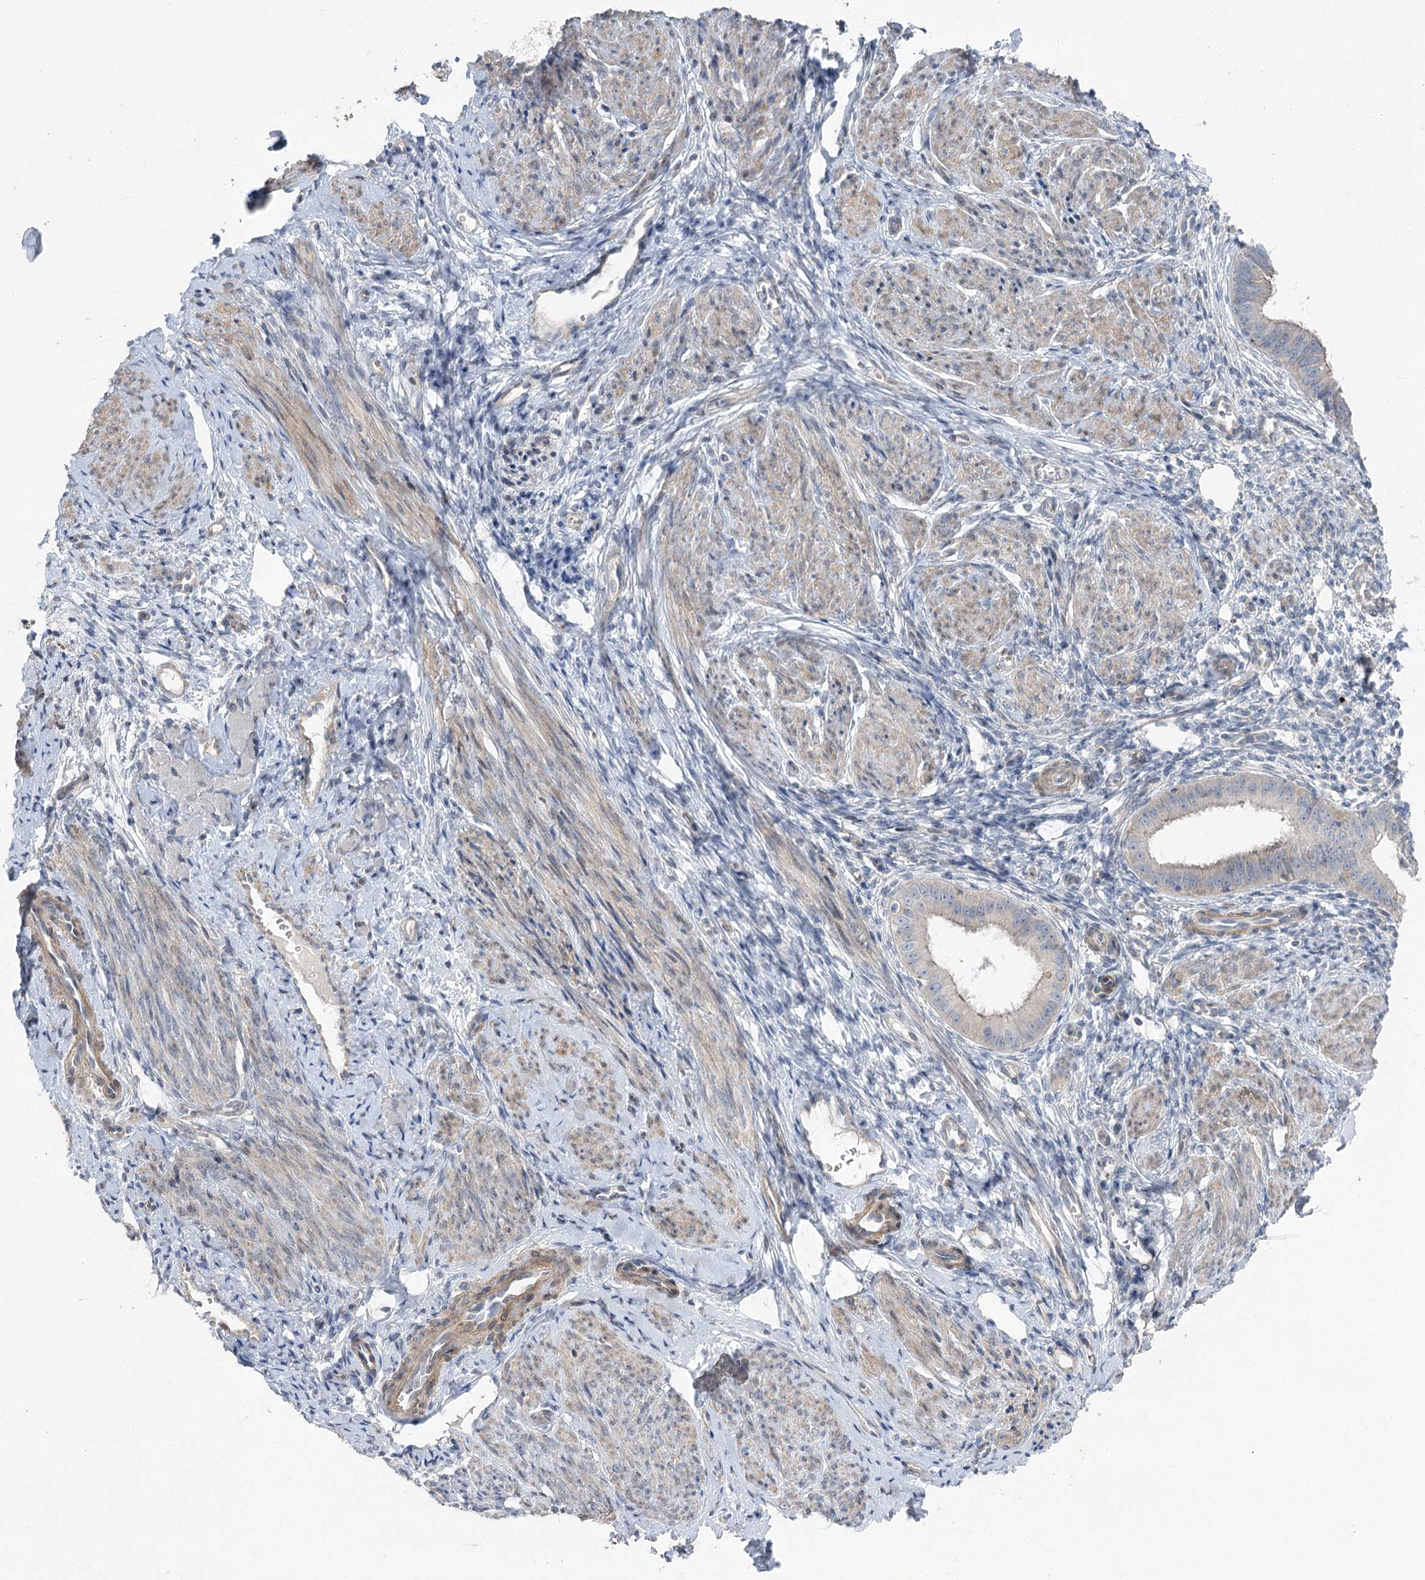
{"staining": {"intensity": "negative", "quantity": "none", "location": "none"}, "tissue": "endometrium", "cell_type": "Cells in endometrial stroma", "image_type": "normal", "snomed": [{"axis": "morphology", "description": "Normal tissue, NOS"}, {"axis": "topography", "description": "Uterus"}, {"axis": "topography", "description": "Endometrium"}], "caption": "Immunohistochemistry (IHC) photomicrograph of unremarkable endometrium: human endometrium stained with DAB demonstrates no significant protein positivity in cells in endometrial stroma.", "gene": "SCN11A", "patient": {"sex": "female", "age": 48}}